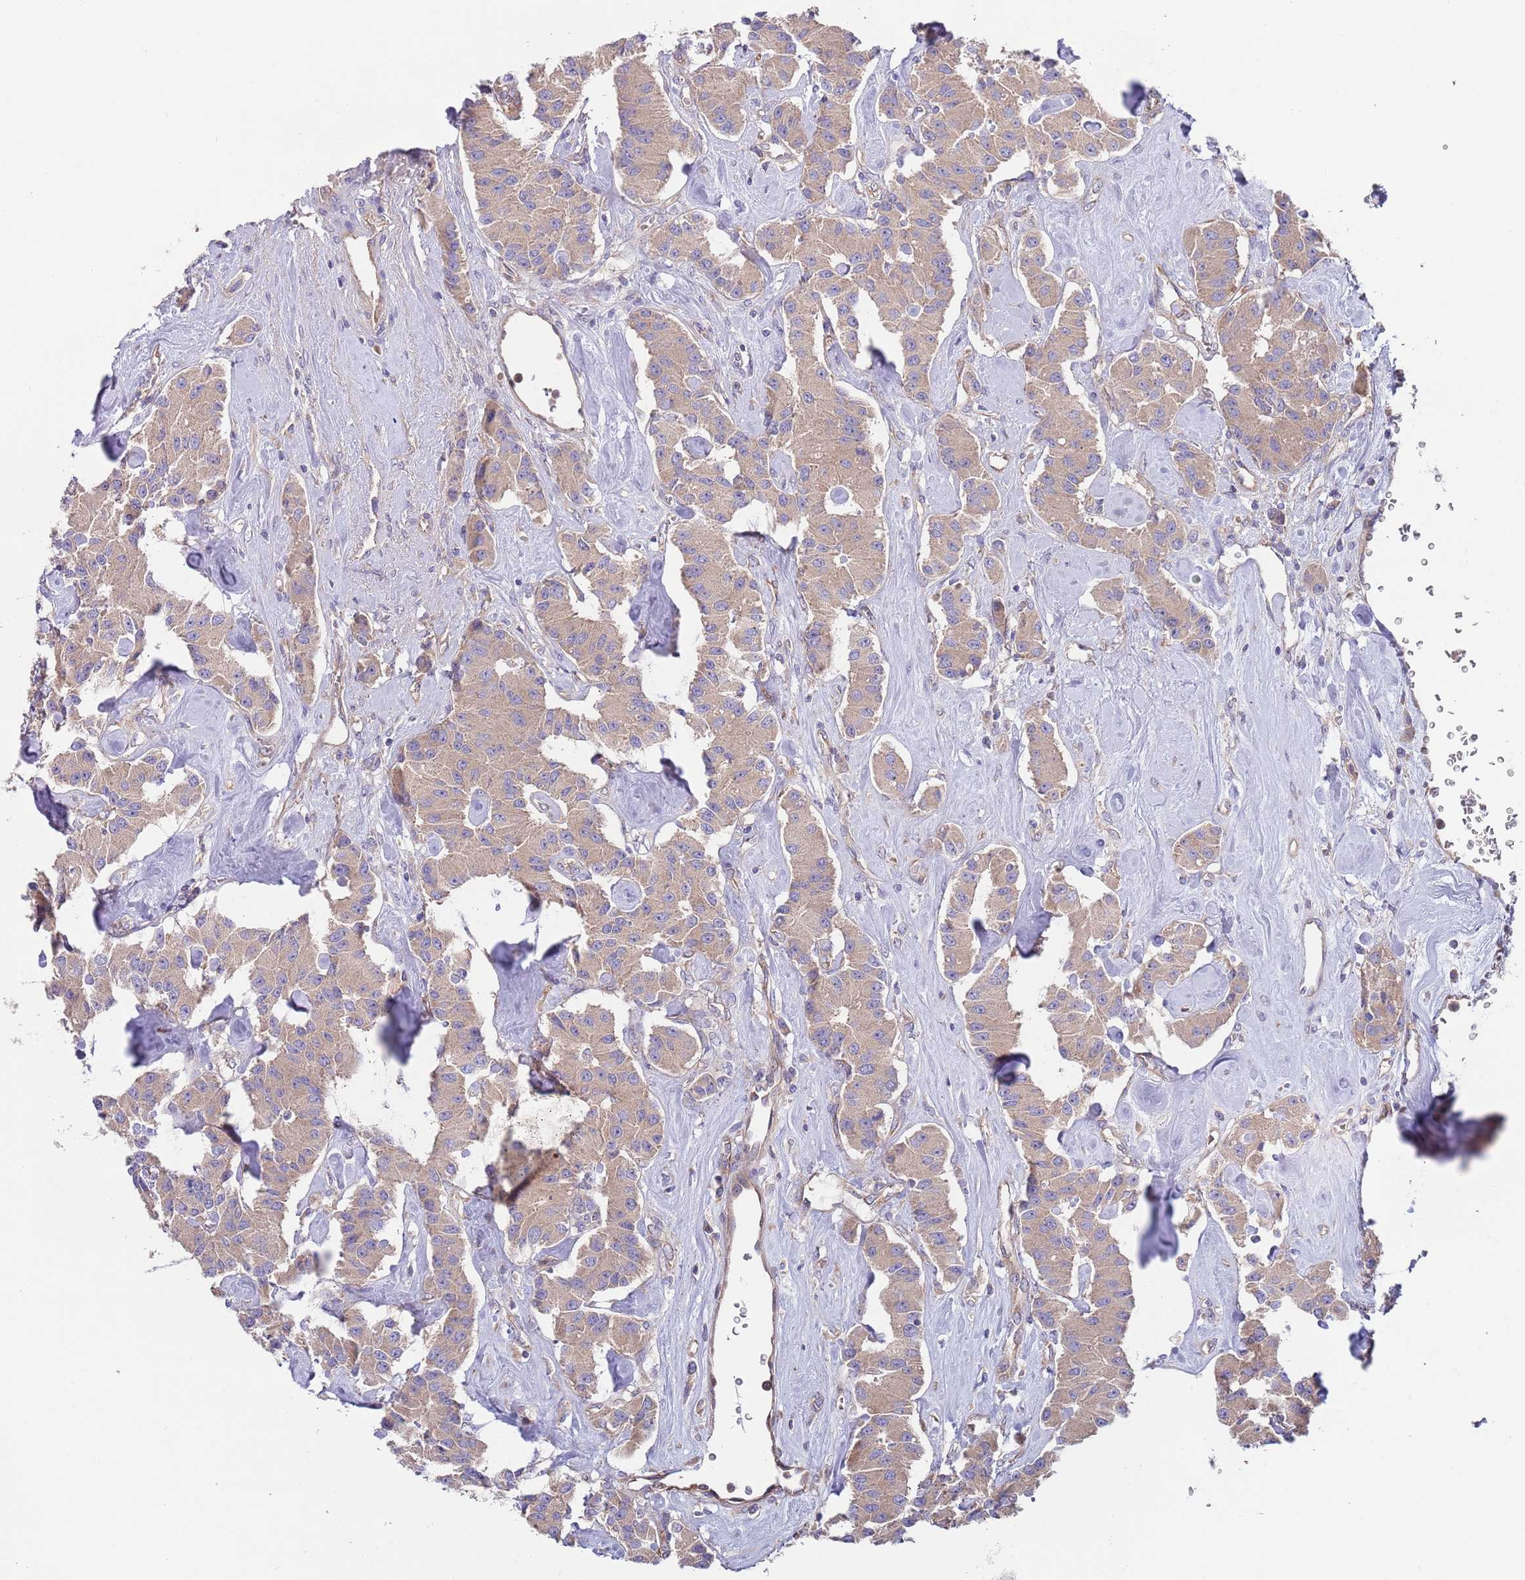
{"staining": {"intensity": "weak", "quantity": ">75%", "location": "cytoplasmic/membranous"}, "tissue": "carcinoid", "cell_type": "Tumor cells", "image_type": "cancer", "snomed": [{"axis": "morphology", "description": "Carcinoid, malignant, NOS"}, {"axis": "topography", "description": "Pancreas"}], "caption": "This is a photomicrograph of immunohistochemistry staining of carcinoid (malignant), which shows weak expression in the cytoplasmic/membranous of tumor cells.", "gene": "EIF3F", "patient": {"sex": "male", "age": 41}}